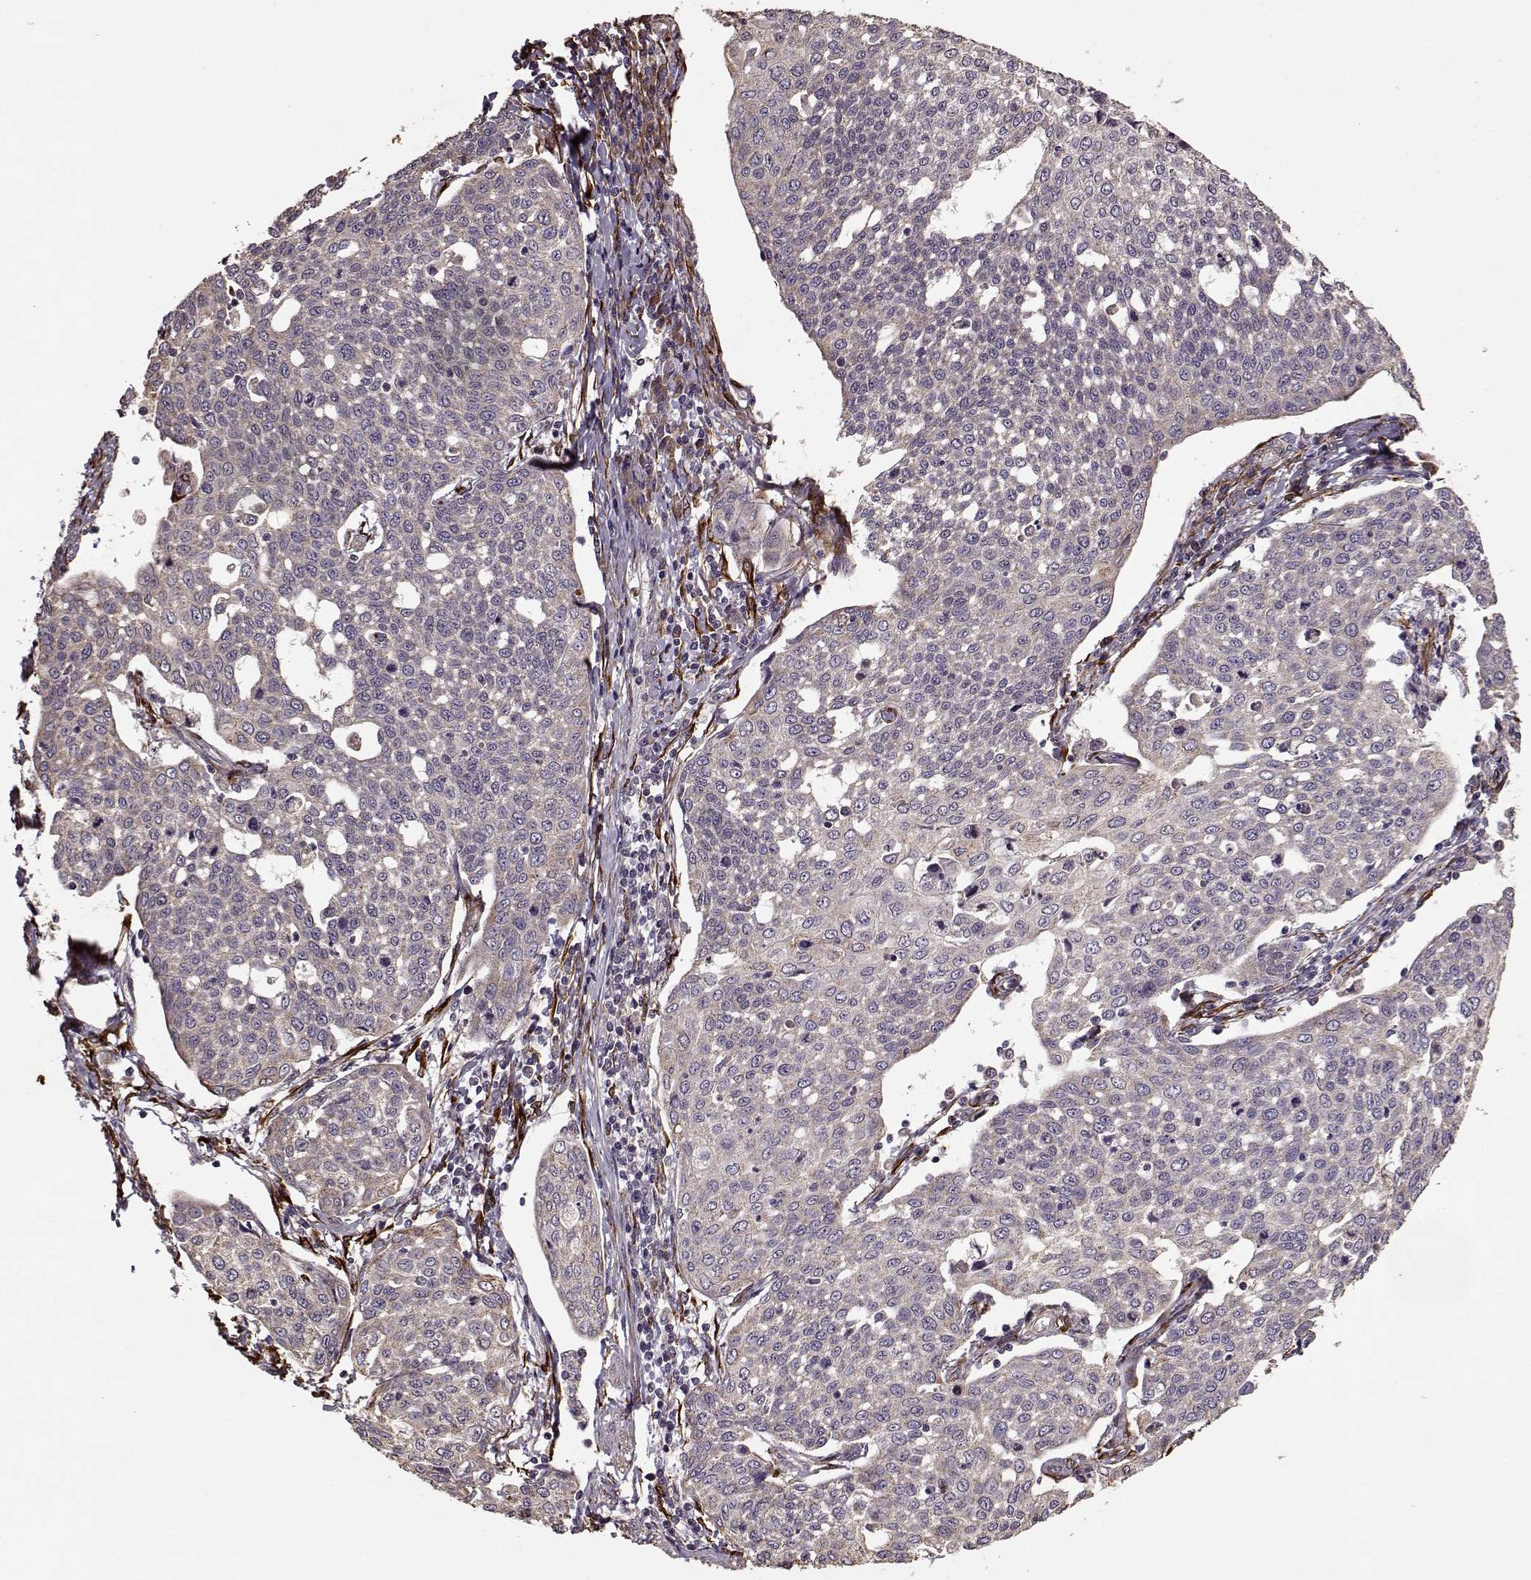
{"staining": {"intensity": "weak", "quantity": "<25%", "location": "cytoplasmic/membranous"}, "tissue": "cervical cancer", "cell_type": "Tumor cells", "image_type": "cancer", "snomed": [{"axis": "morphology", "description": "Squamous cell carcinoma, NOS"}, {"axis": "topography", "description": "Cervix"}], "caption": "High power microscopy histopathology image of an immunohistochemistry (IHC) histopathology image of squamous cell carcinoma (cervical), revealing no significant positivity in tumor cells. (Immunohistochemistry (ihc), brightfield microscopy, high magnification).", "gene": "IMMP1L", "patient": {"sex": "female", "age": 34}}